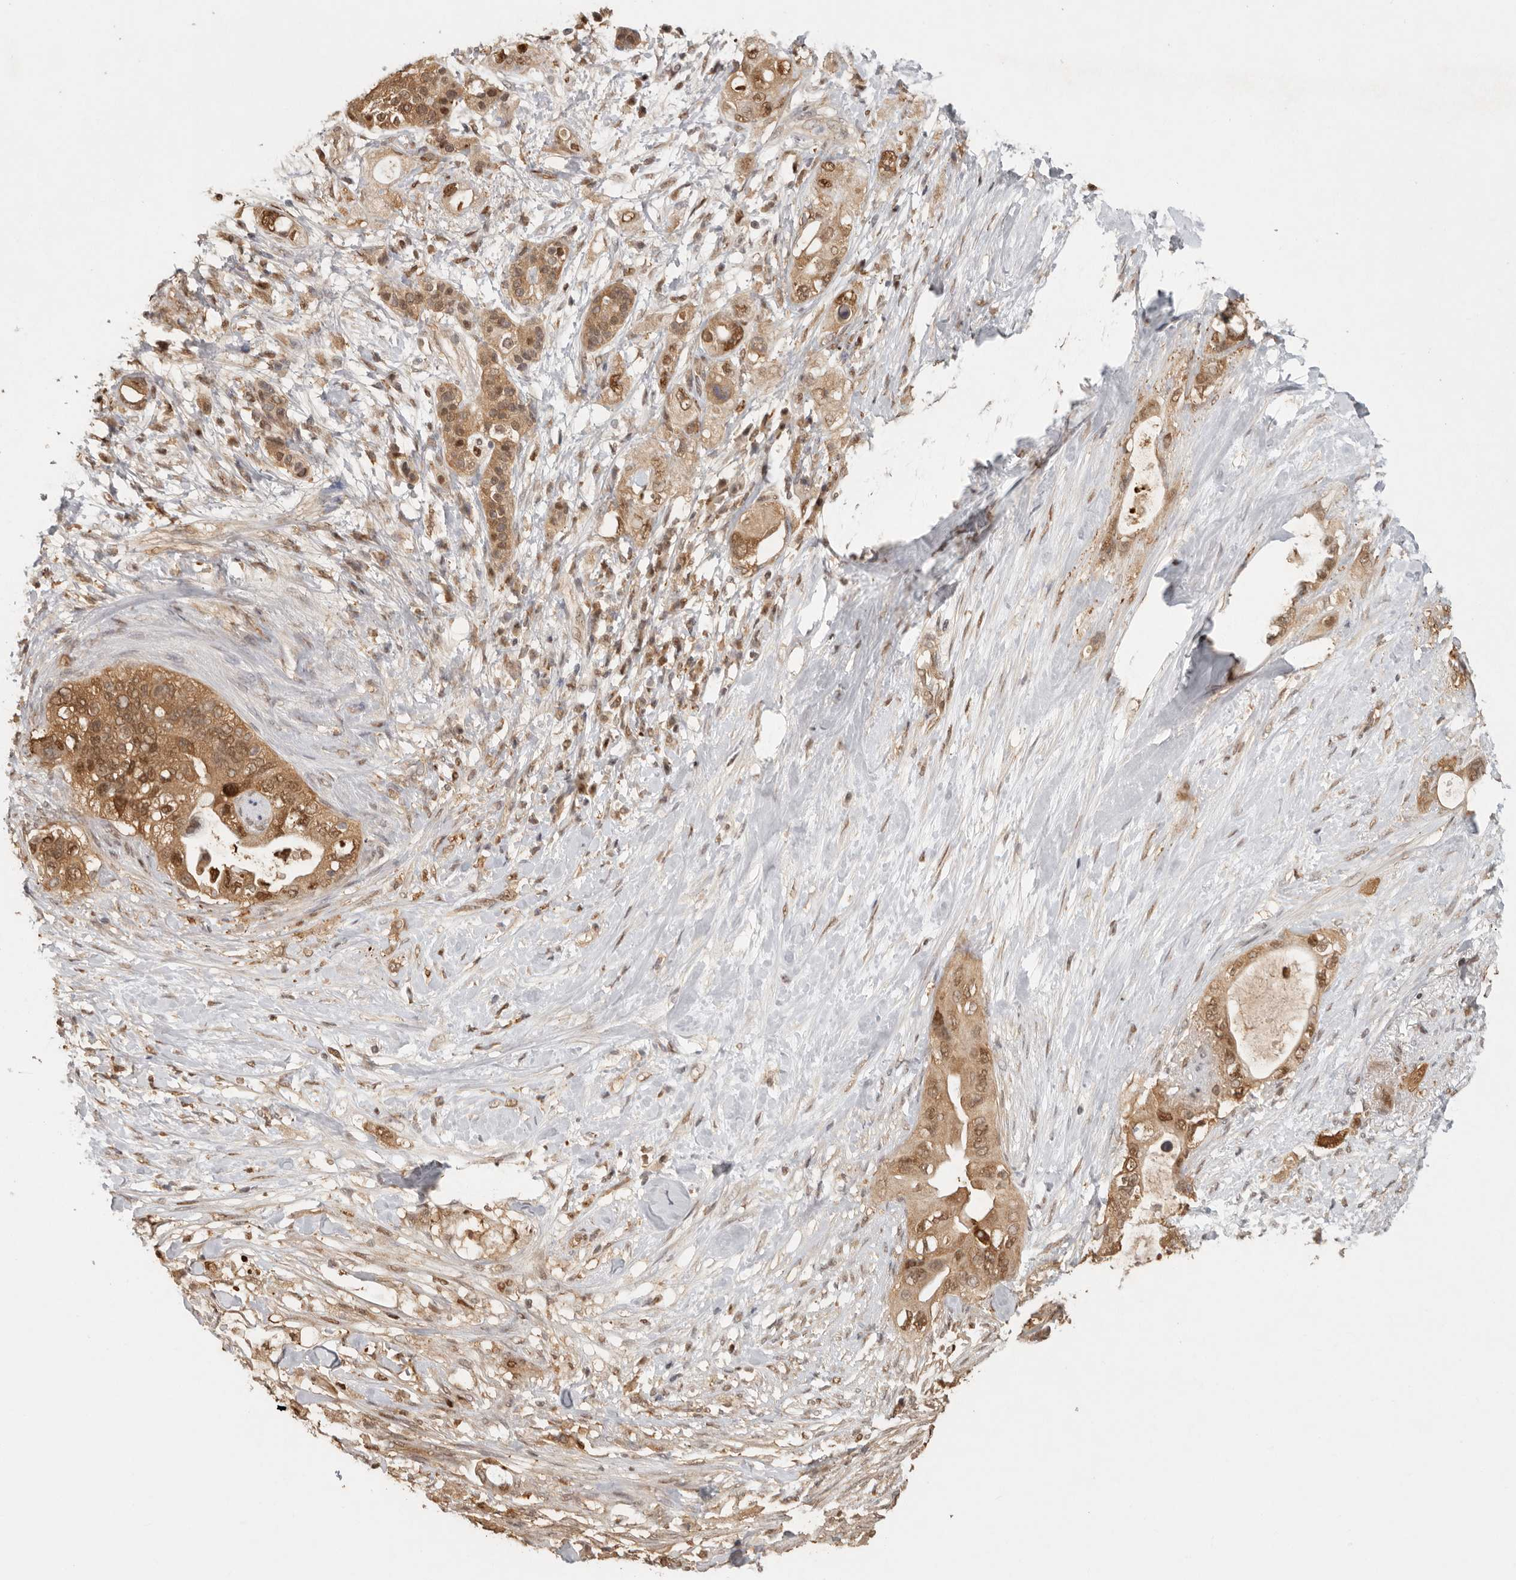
{"staining": {"intensity": "moderate", "quantity": ">75%", "location": "cytoplasmic/membranous,nuclear"}, "tissue": "pancreatic cancer", "cell_type": "Tumor cells", "image_type": "cancer", "snomed": [{"axis": "morphology", "description": "Adenocarcinoma, NOS"}, {"axis": "topography", "description": "Pancreas"}], "caption": "Adenocarcinoma (pancreatic) was stained to show a protein in brown. There is medium levels of moderate cytoplasmic/membranous and nuclear staining in approximately >75% of tumor cells.", "gene": "PSMA5", "patient": {"sex": "female", "age": 56}}